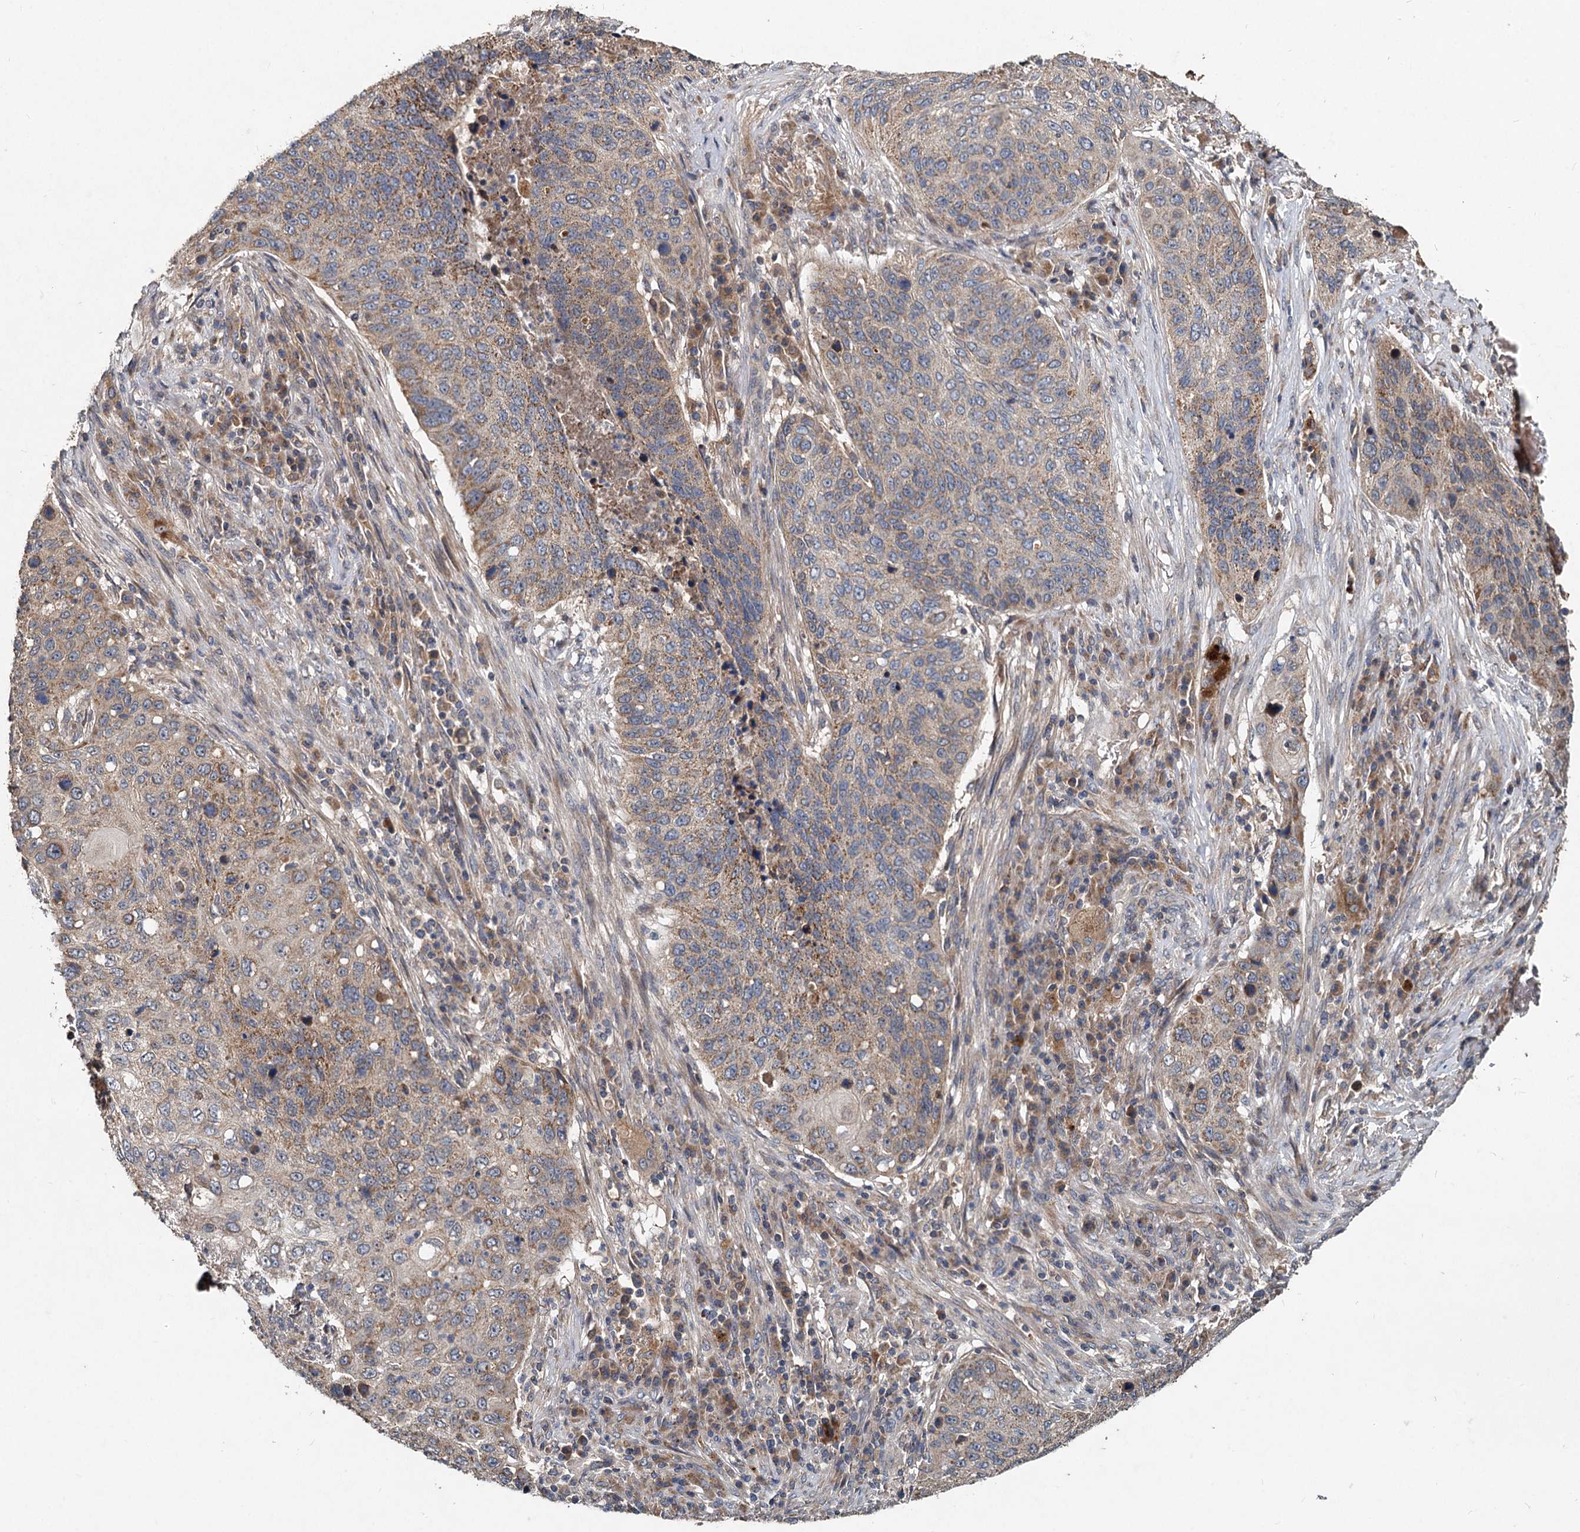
{"staining": {"intensity": "moderate", "quantity": "25%-75%", "location": "cytoplasmic/membranous"}, "tissue": "lung cancer", "cell_type": "Tumor cells", "image_type": "cancer", "snomed": [{"axis": "morphology", "description": "Squamous cell carcinoma, NOS"}, {"axis": "topography", "description": "Lung"}], "caption": "Immunohistochemistry (IHC) of lung cancer (squamous cell carcinoma) exhibits medium levels of moderate cytoplasmic/membranous expression in approximately 25%-75% of tumor cells.", "gene": "OTUB1", "patient": {"sex": "female", "age": 63}}